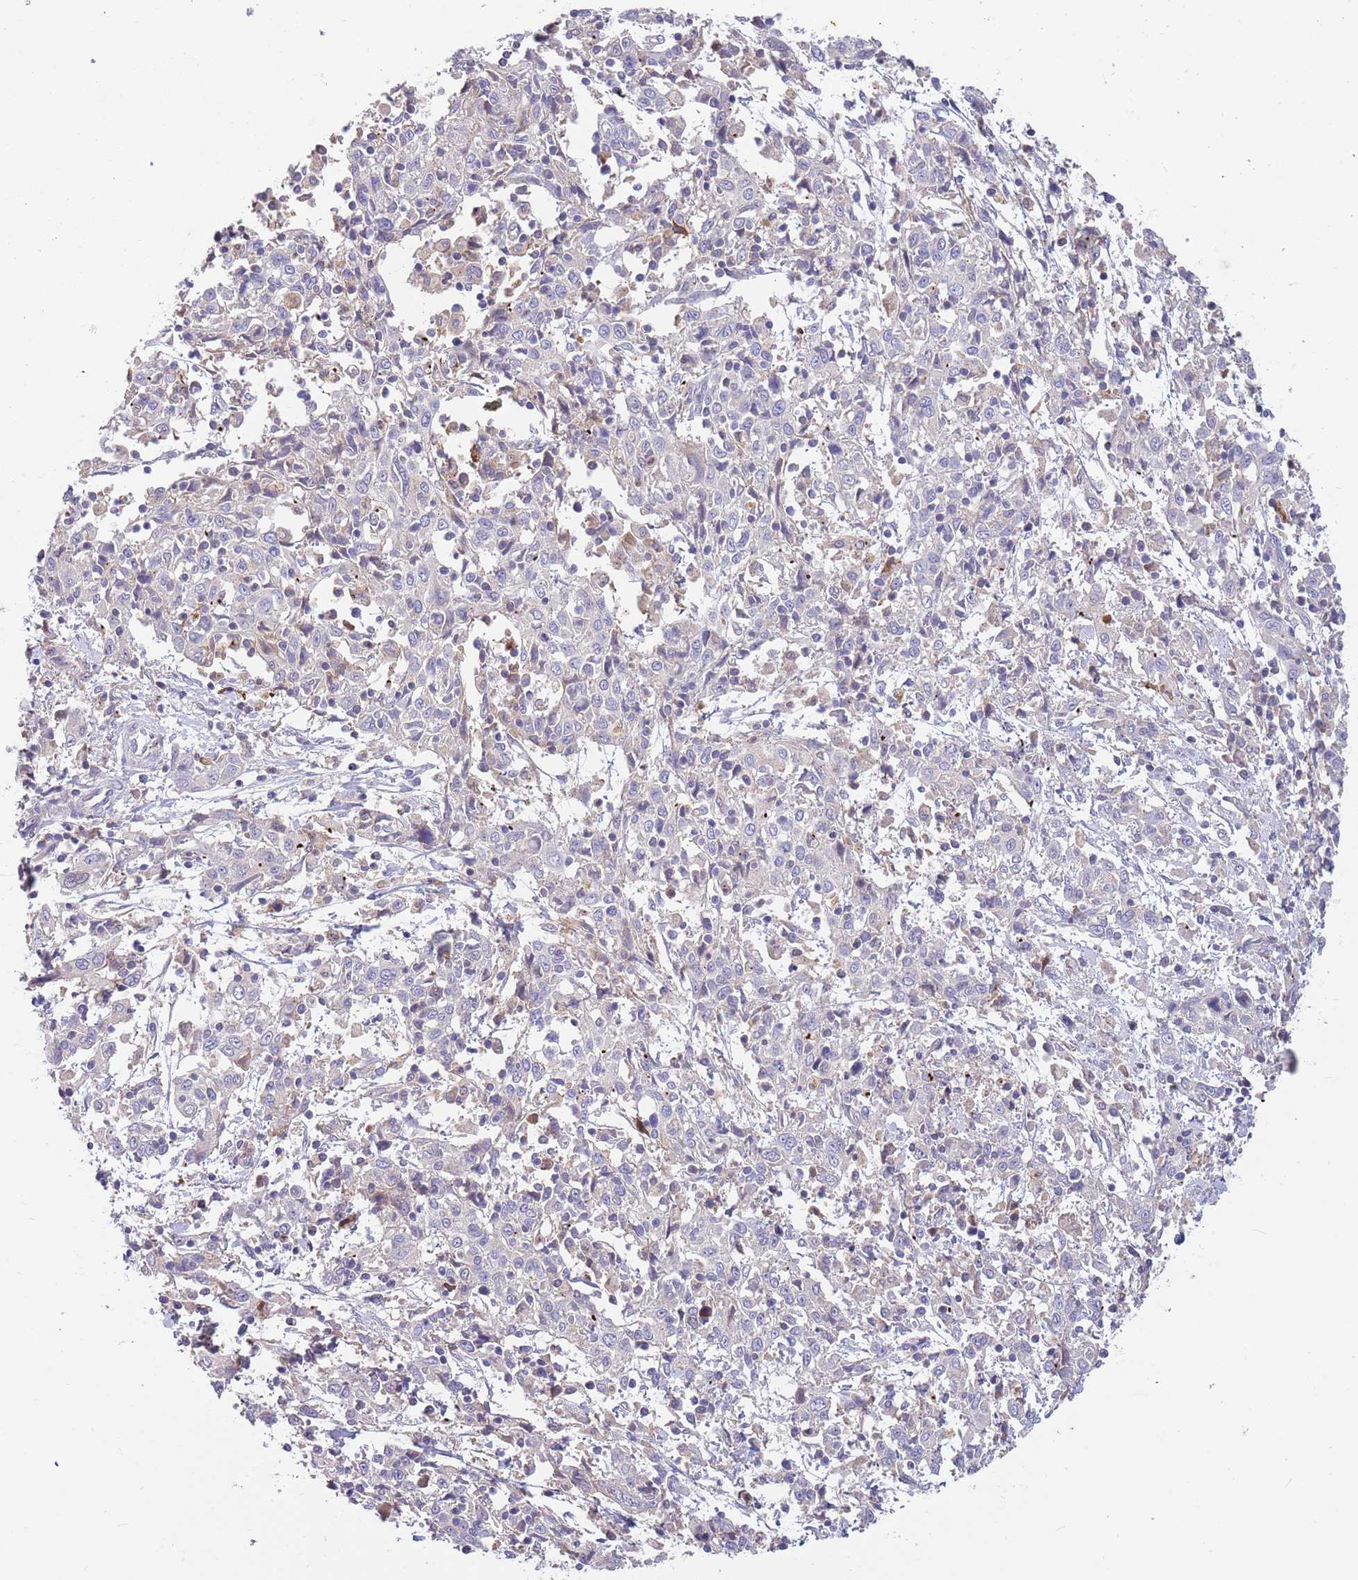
{"staining": {"intensity": "negative", "quantity": "none", "location": "none"}, "tissue": "cervical cancer", "cell_type": "Tumor cells", "image_type": "cancer", "snomed": [{"axis": "morphology", "description": "Squamous cell carcinoma, NOS"}, {"axis": "topography", "description": "Cervix"}], "caption": "DAB (3,3'-diaminobenzidine) immunohistochemical staining of squamous cell carcinoma (cervical) shows no significant positivity in tumor cells.", "gene": "BORCS5", "patient": {"sex": "female", "age": 46}}